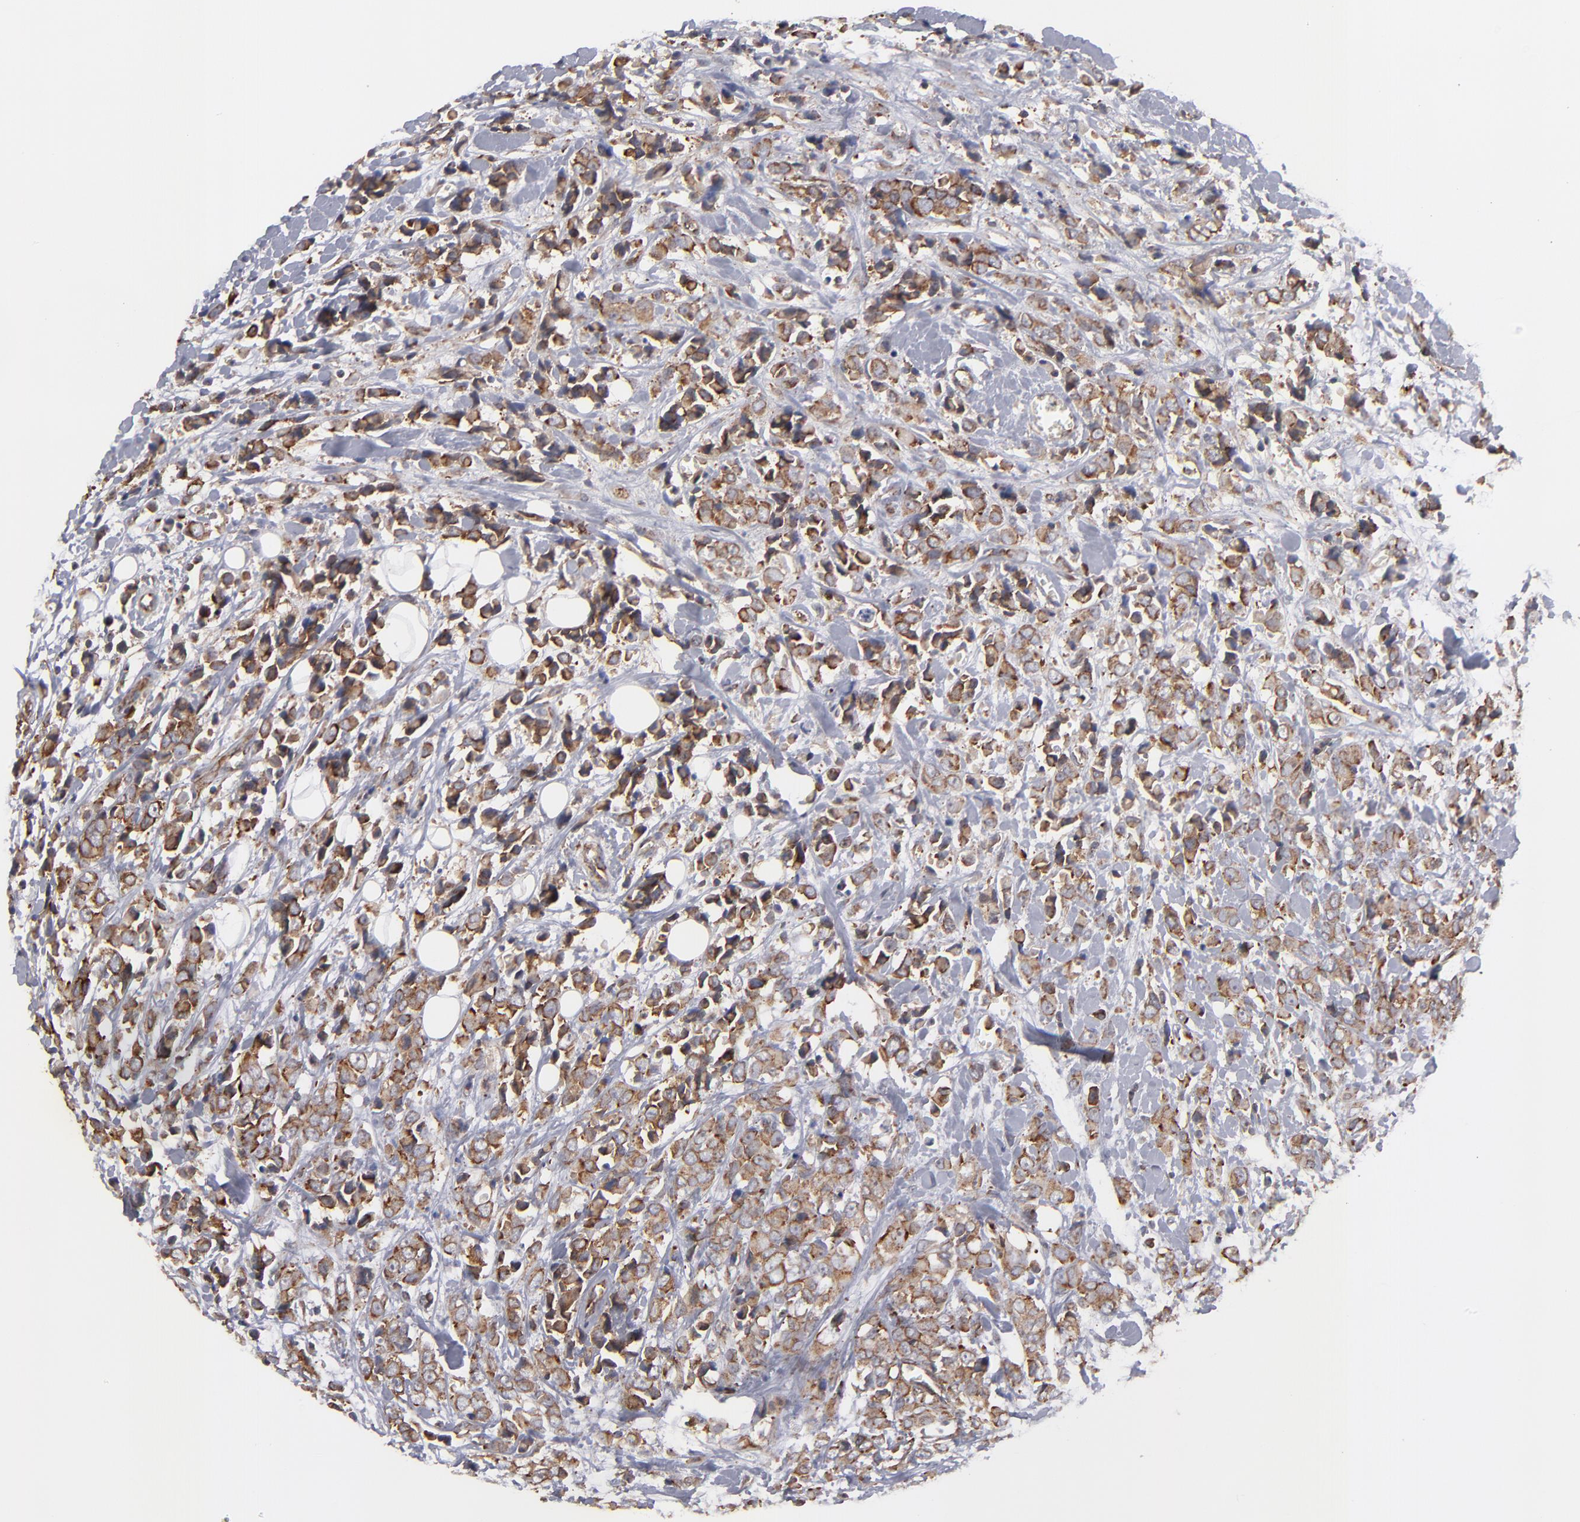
{"staining": {"intensity": "moderate", "quantity": ">75%", "location": "cytoplasmic/membranous,nuclear"}, "tissue": "breast cancer", "cell_type": "Tumor cells", "image_type": "cancer", "snomed": [{"axis": "morphology", "description": "Lobular carcinoma"}, {"axis": "topography", "description": "Breast"}], "caption": "The micrograph exhibits immunohistochemical staining of breast lobular carcinoma. There is moderate cytoplasmic/membranous and nuclear positivity is appreciated in about >75% of tumor cells. The protein is shown in brown color, while the nuclei are stained blue.", "gene": "KTN1", "patient": {"sex": "female", "age": 57}}